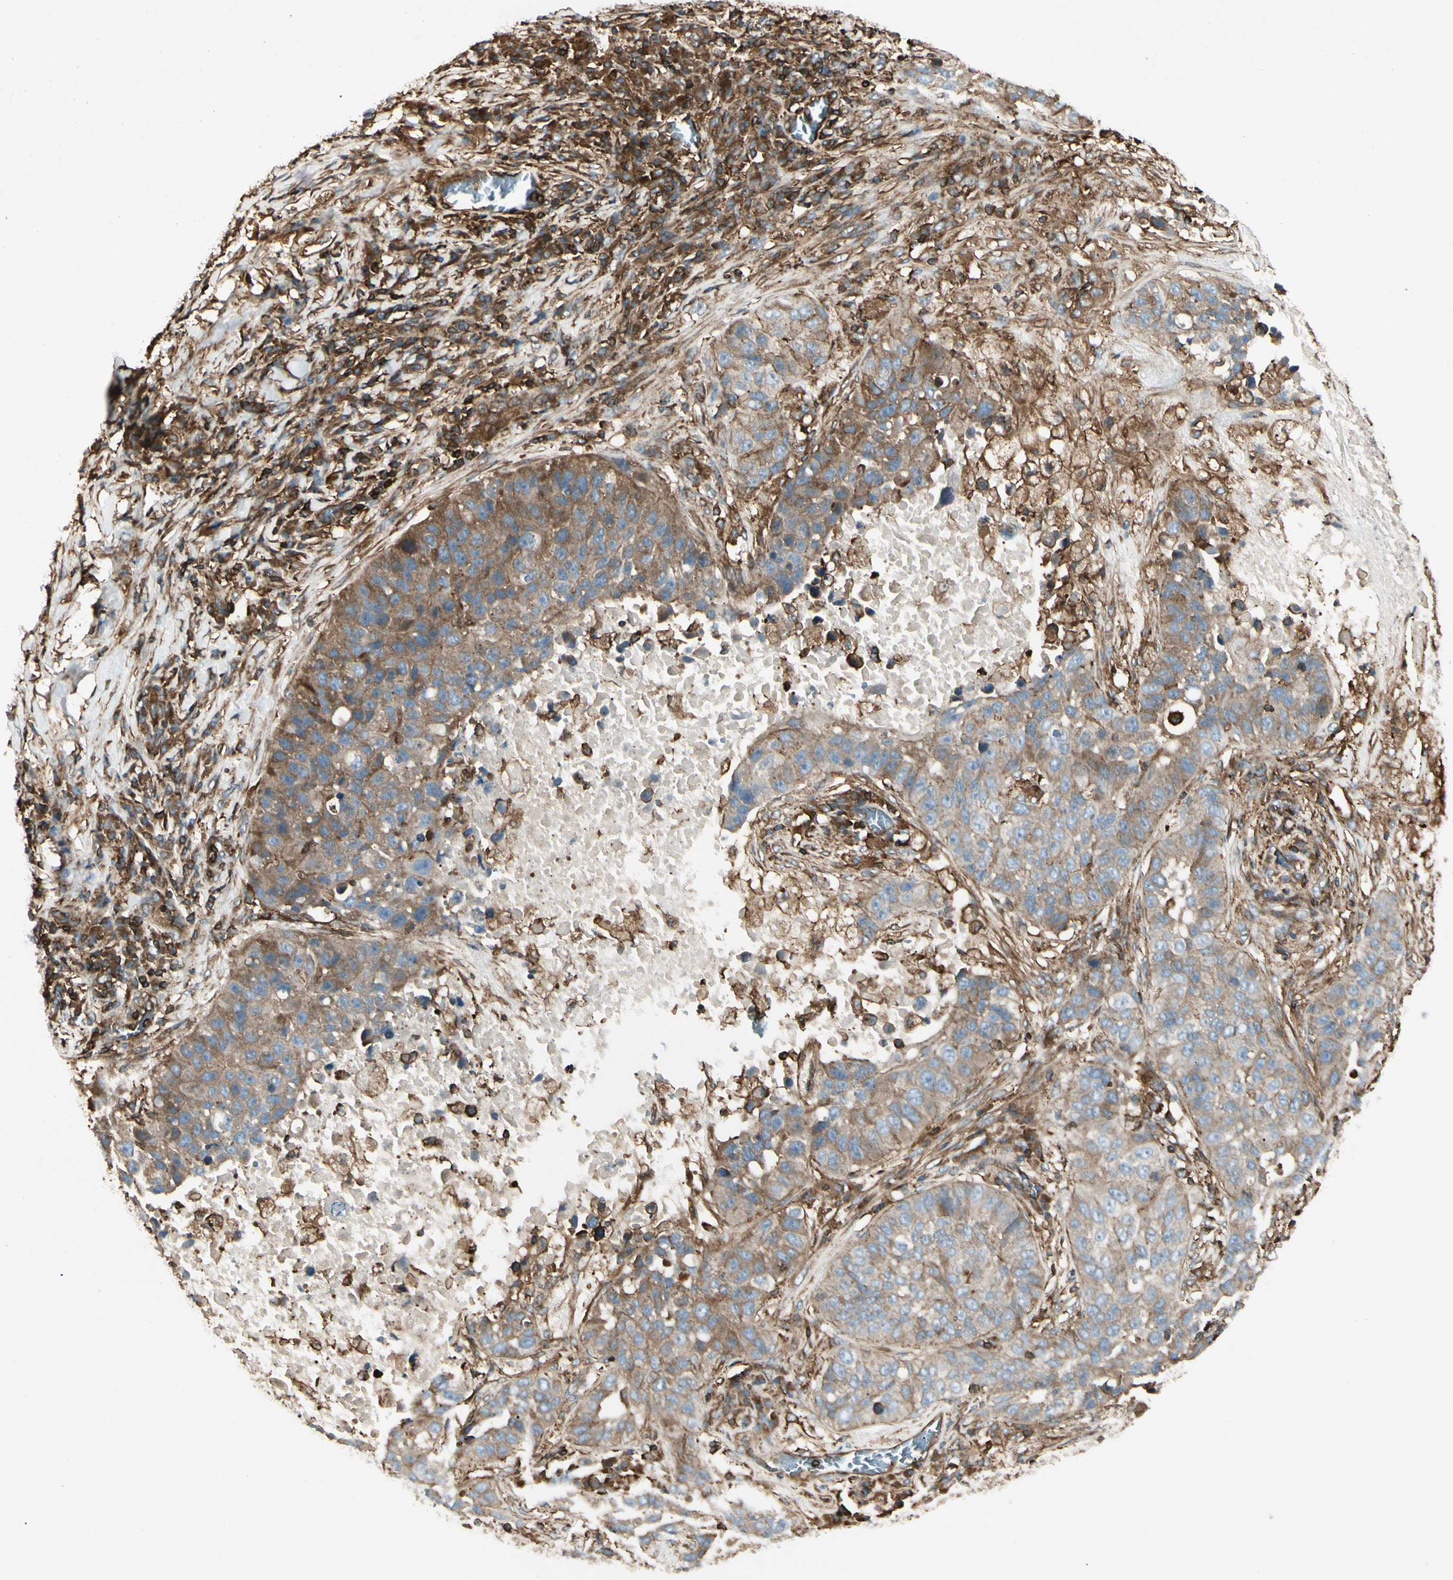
{"staining": {"intensity": "moderate", "quantity": ">75%", "location": "cytoplasmic/membranous"}, "tissue": "lung cancer", "cell_type": "Tumor cells", "image_type": "cancer", "snomed": [{"axis": "morphology", "description": "Squamous cell carcinoma, NOS"}, {"axis": "topography", "description": "Lung"}], "caption": "The photomicrograph reveals staining of lung squamous cell carcinoma, revealing moderate cytoplasmic/membranous protein expression (brown color) within tumor cells.", "gene": "ARPC2", "patient": {"sex": "male", "age": 57}}